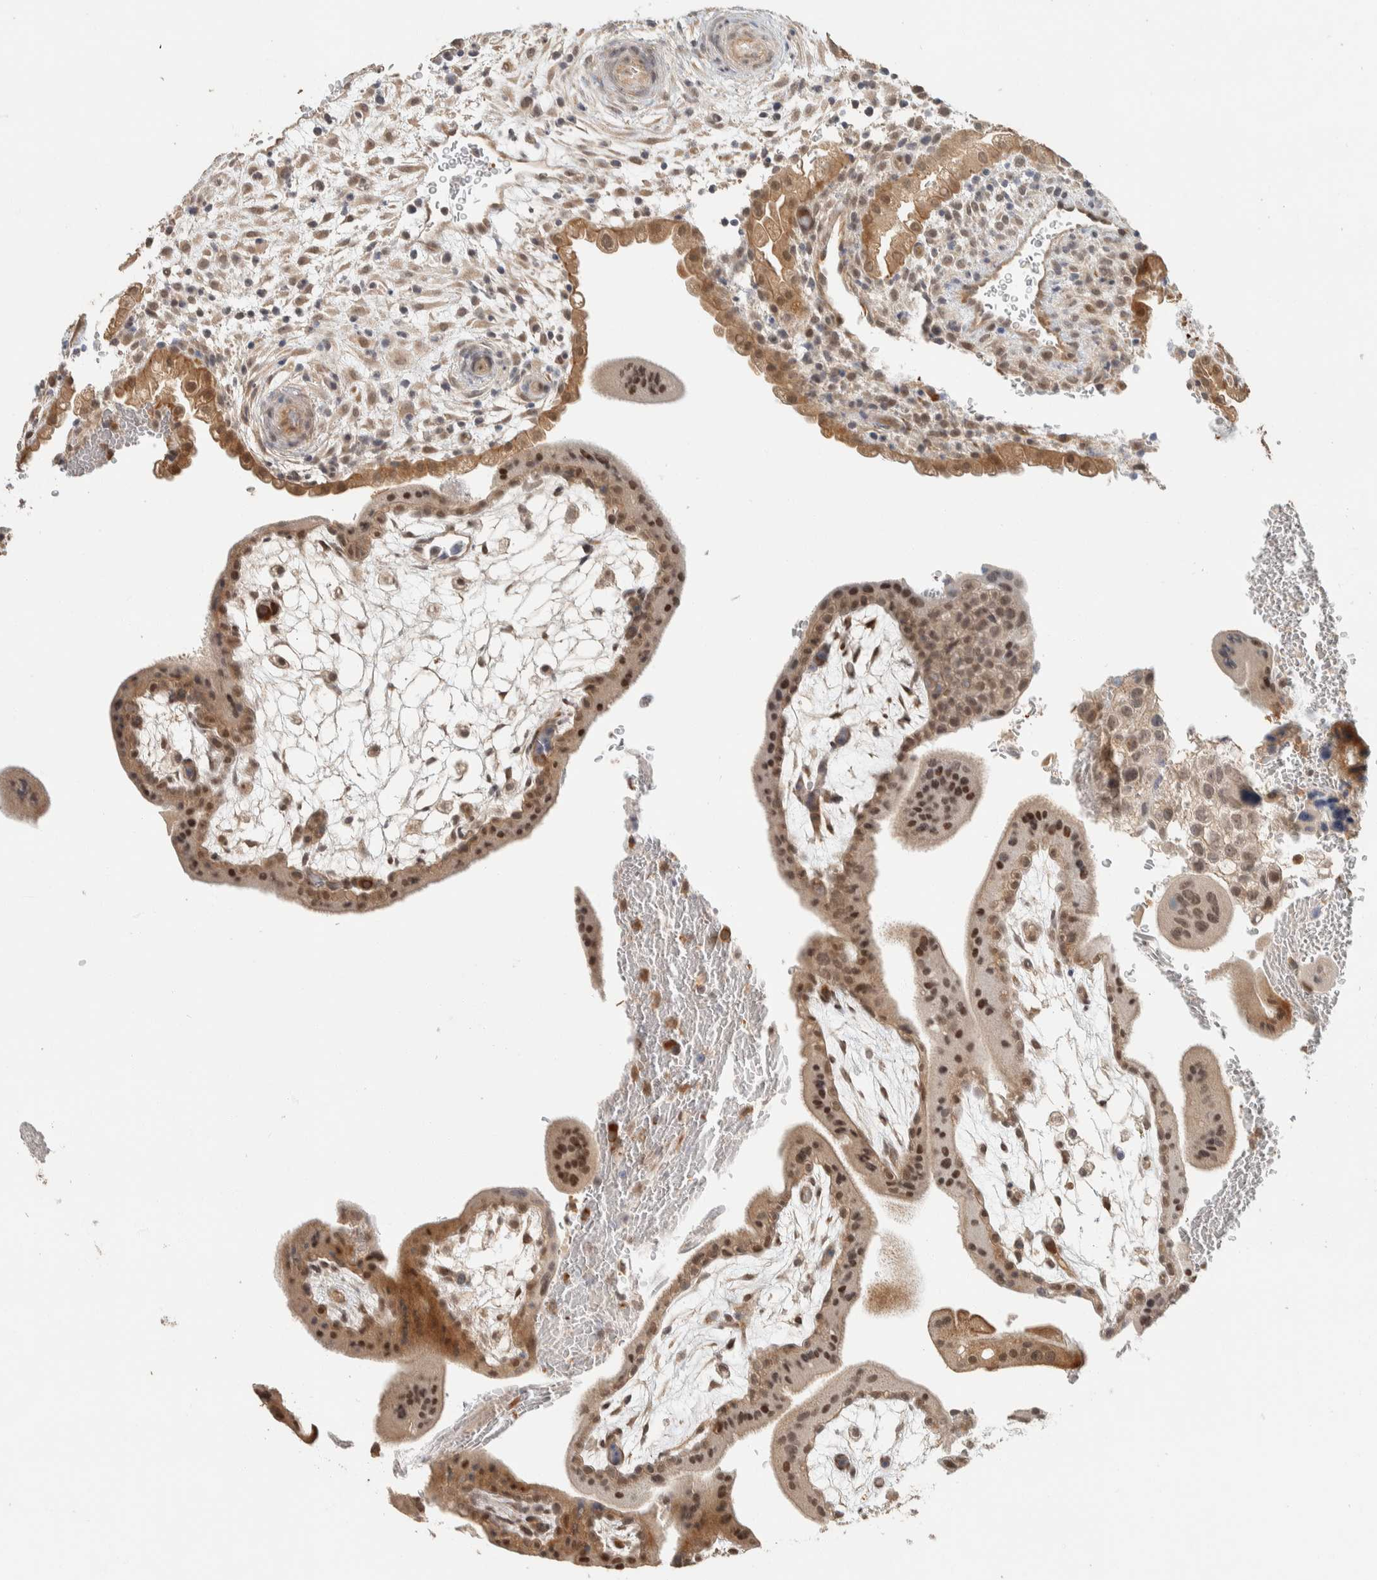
{"staining": {"intensity": "moderate", "quantity": ">75%", "location": "cytoplasmic/membranous,nuclear"}, "tissue": "placenta", "cell_type": "Trophoblastic cells", "image_type": "normal", "snomed": [{"axis": "morphology", "description": "Normal tissue, NOS"}, {"axis": "topography", "description": "Placenta"}], "caption": "Benign placenta shows moderate cytoplasmic/membranous,nuclear staining in about >75% of trophoblastic cells.", "gene": "ZBTB2", "patient": {"sex": "female", "age": 35}}